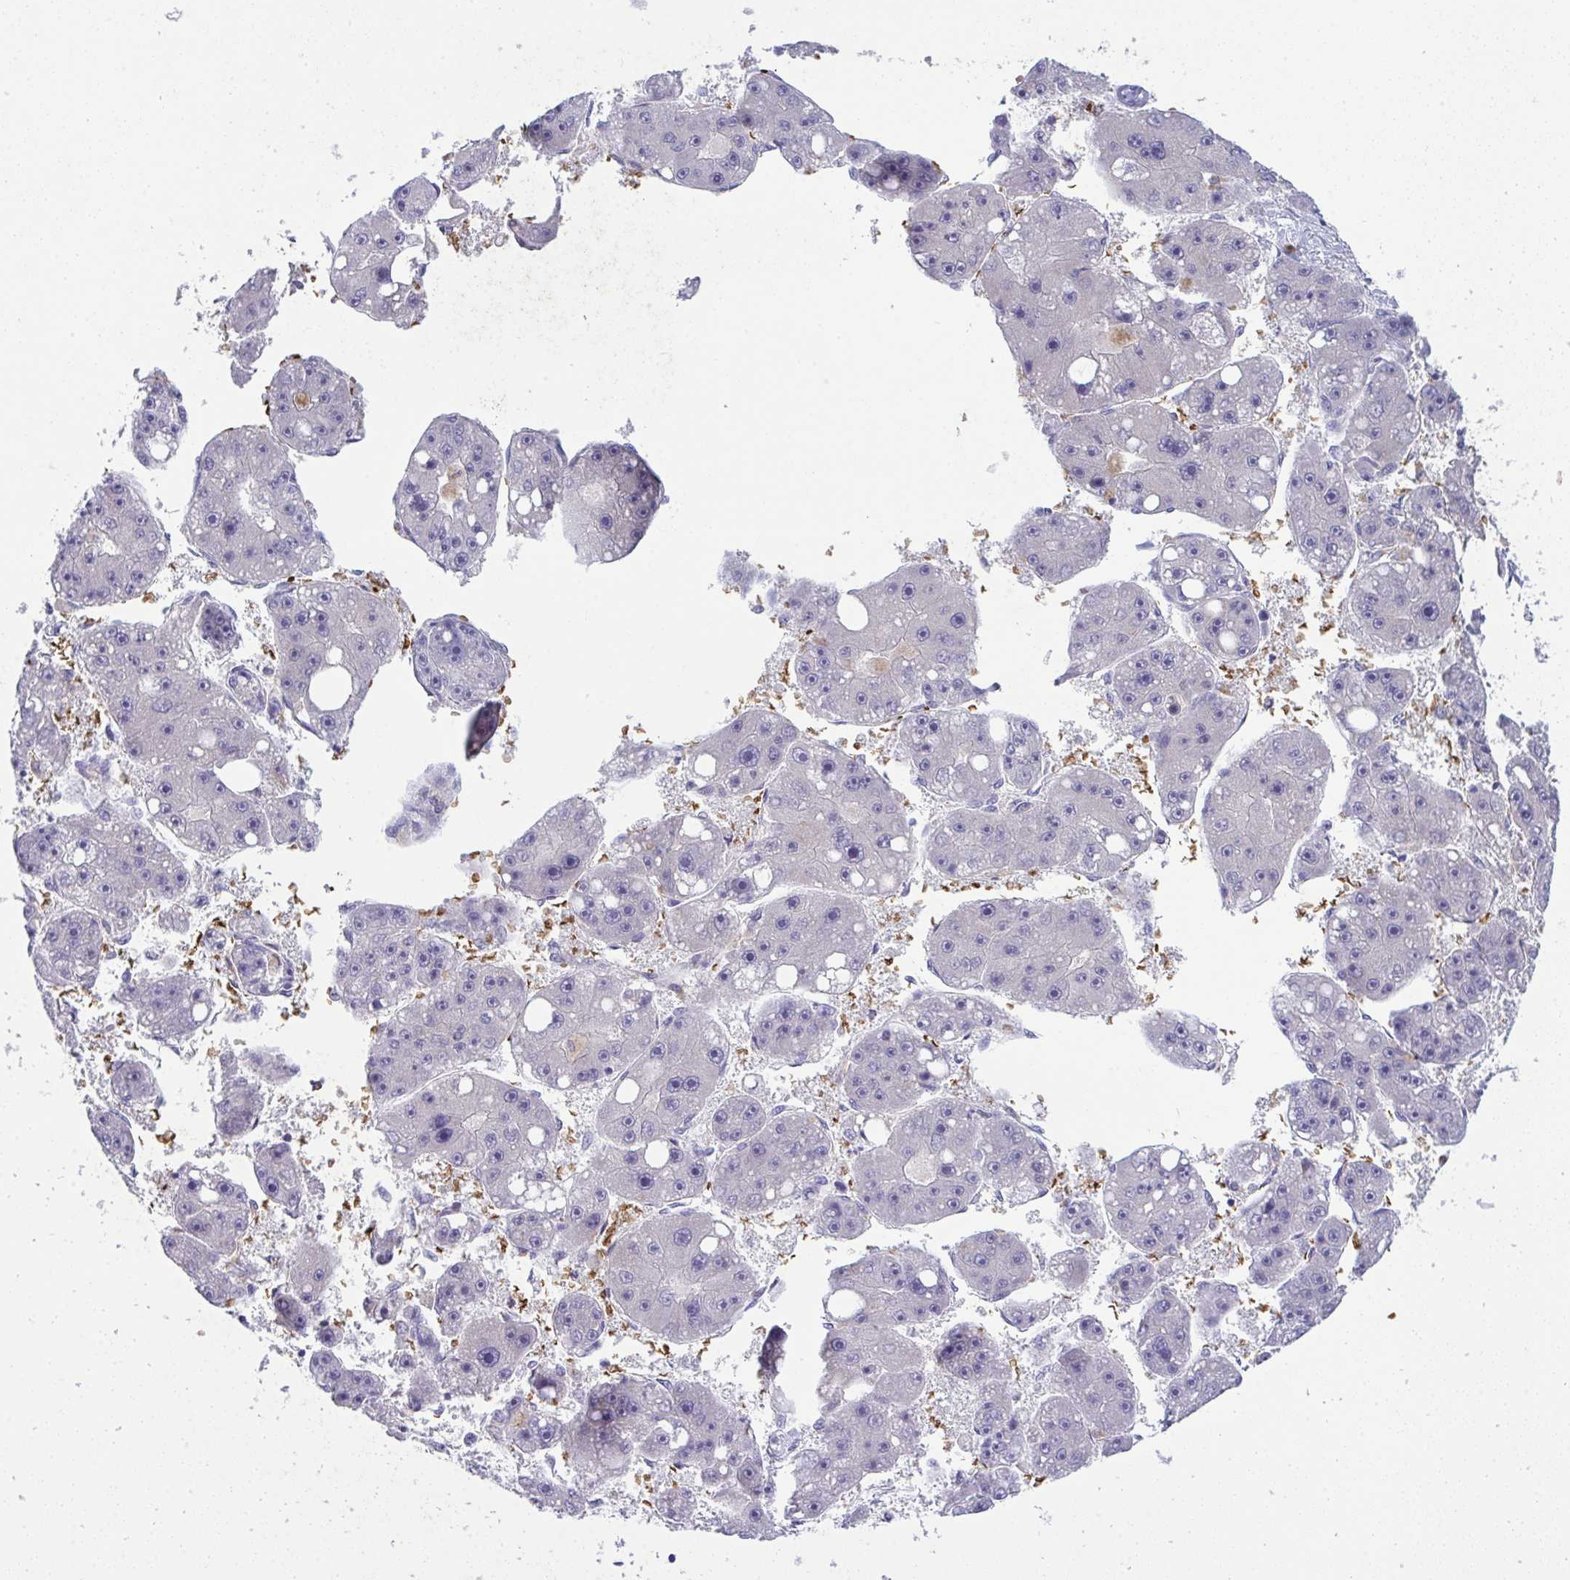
{"staining": {"intensity": "negative", "quantity": "none", "location": "none"}, "tissue": "liver cancer", "cell_type": "Tumor cells", "image_type": "cancer", "snomed": [{"axis": "morphology", "description": "Carcinoma, Hepatocellular, NOS"}, {"axis": "topography", "description": "Liver"}], "caption": "Immunohistochemistry (IHC) photomicrograph of liver cancer (hepatocellular carcinoma) stained for a protein (brown), which reveals no positivity in tumor cells. (Brightfield microscopy of DAB immunohistochemistry at high magnification).", "gene": "SPTB", "patient": {"sex": "female", "age": 61}}